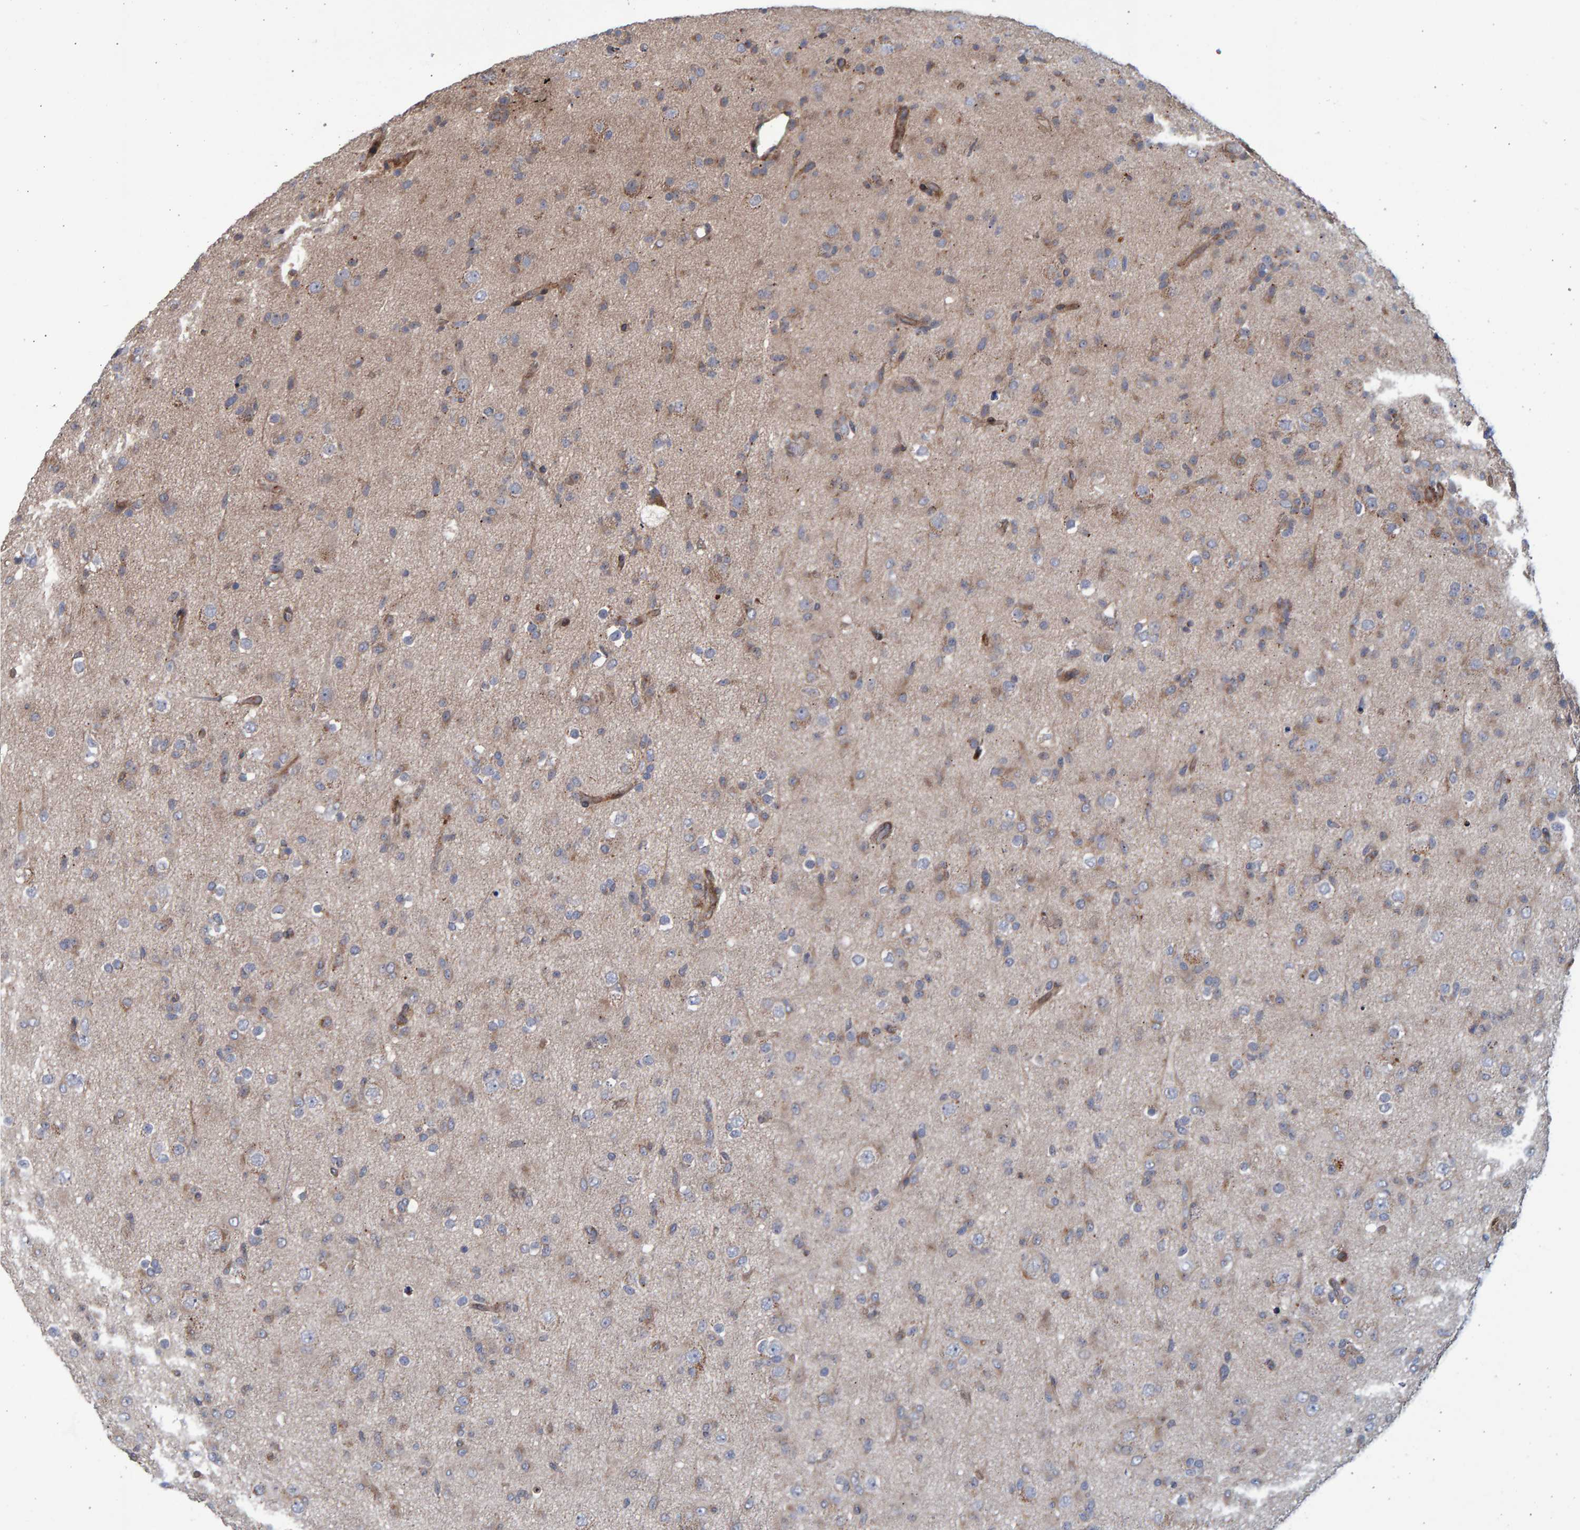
{"staining": {"intensity": "weak", "quantity": "25%-75%", "location": "cytoplasmic/membranous"}, "tissue": "glioma", "cell_type": "Tumor cells", "image_type": "cancer", "snomed": [{"axis": "morphology", "description": "Glioma, malignant, Low grade"}, {"axis": "topography", "description": "Brain"}], "caption": "This image shows immunohistochemistry (IHC) staining of human glioma, with low weak cytoplasmic/membranous positivity in about 25%-75% of tumor cells.", "gene": "LRBA", "patient": {"sex": "male", "age": 65}}